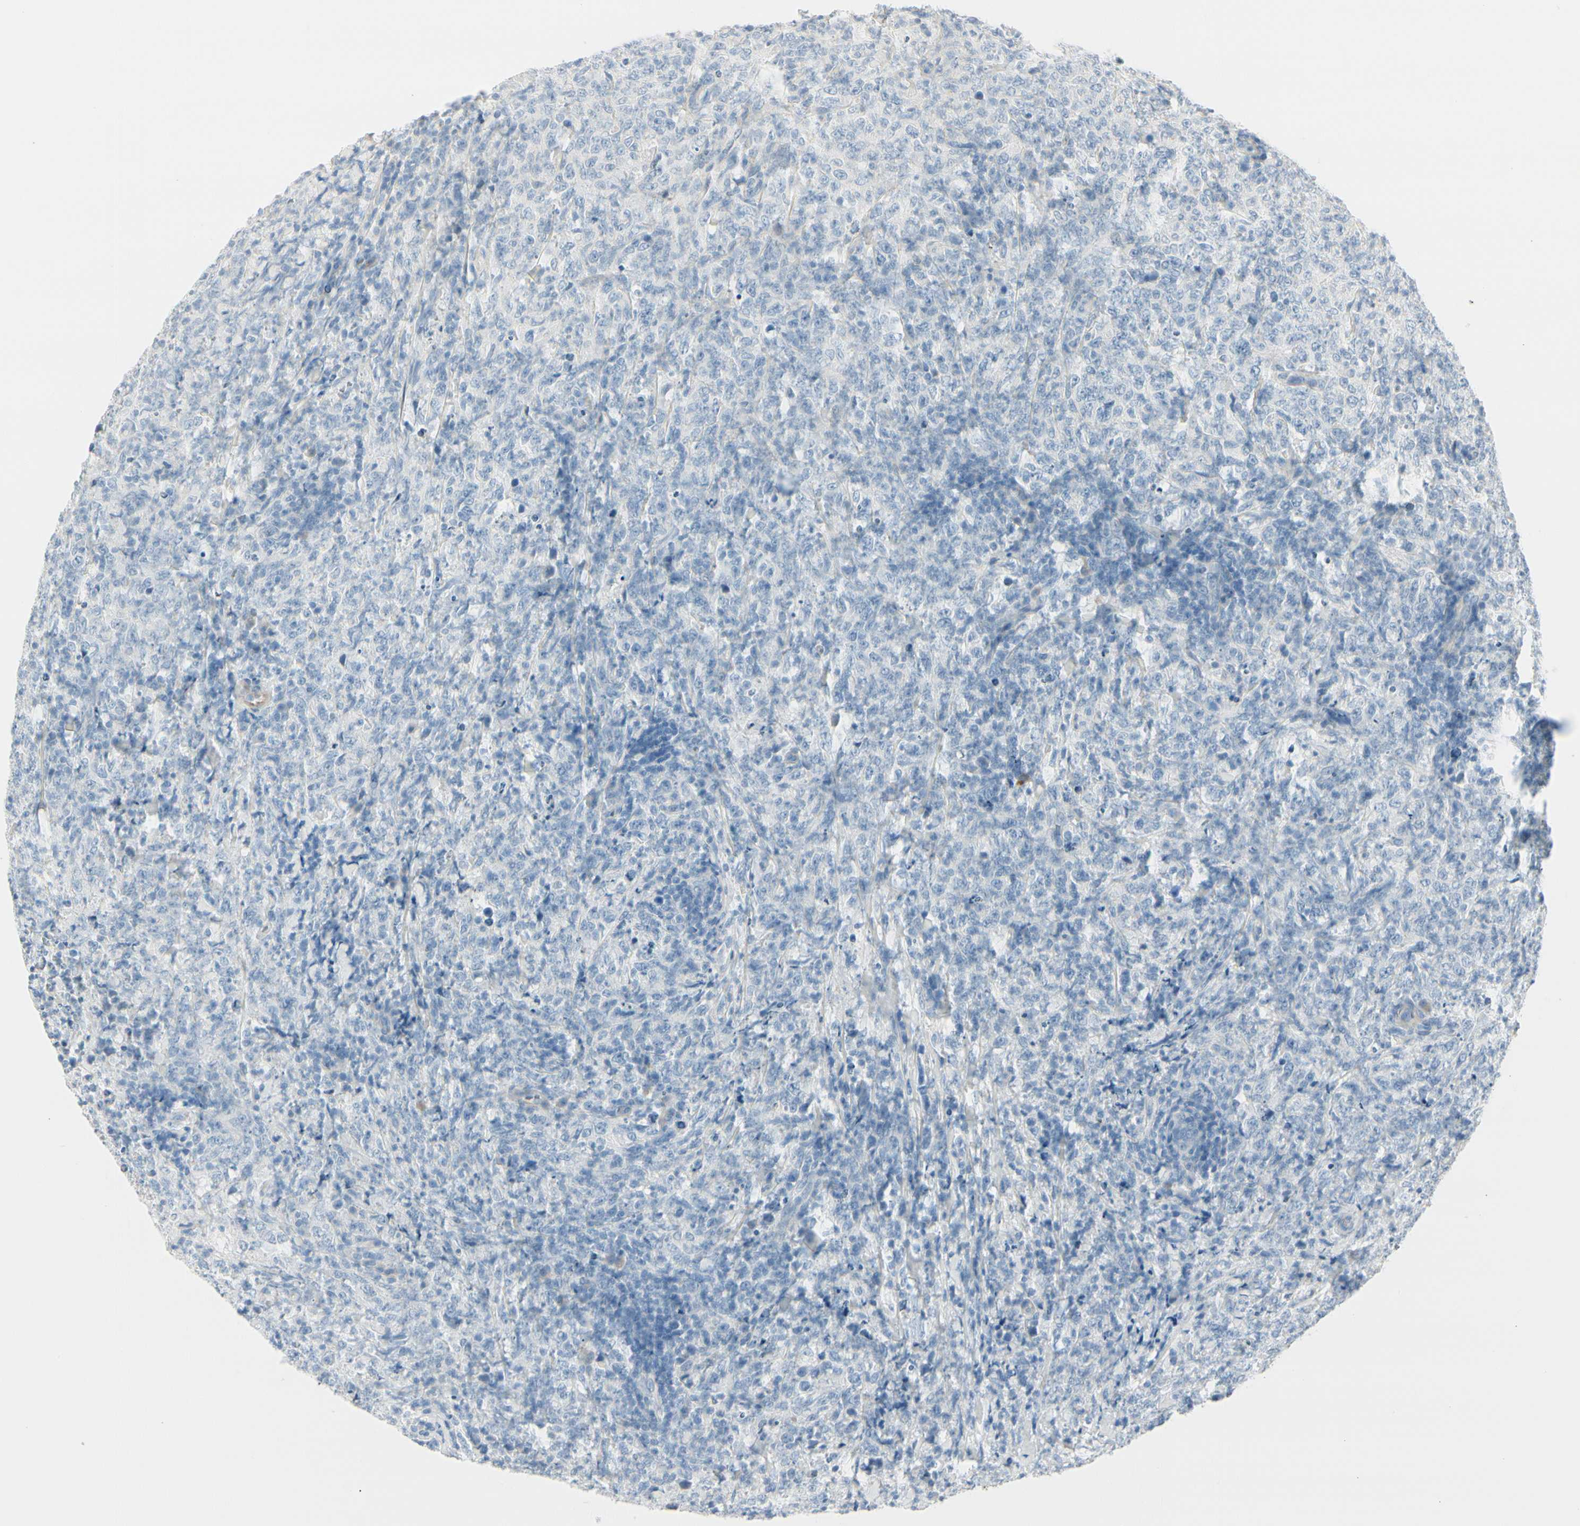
{"staining": {"intensity": "negative", "quantity": "none", "location": "none"}, "tissue": "lymphoma", "cell_type": "Tumor cells", "image_type": "cancer", "snomed": [{"axis": "morphology", "description": "Malignant lymphoma, non-Hodgkin's type, High grade"}, {"axis": "topography", "description": "Tonsil"}], "caption": "There is no significant staining in tumor cells of malignant lymphoma, non-Hodgkin's type (high-grade).", "gene": "CDHR5", "patient": {"sex": "female", "age": 36}}